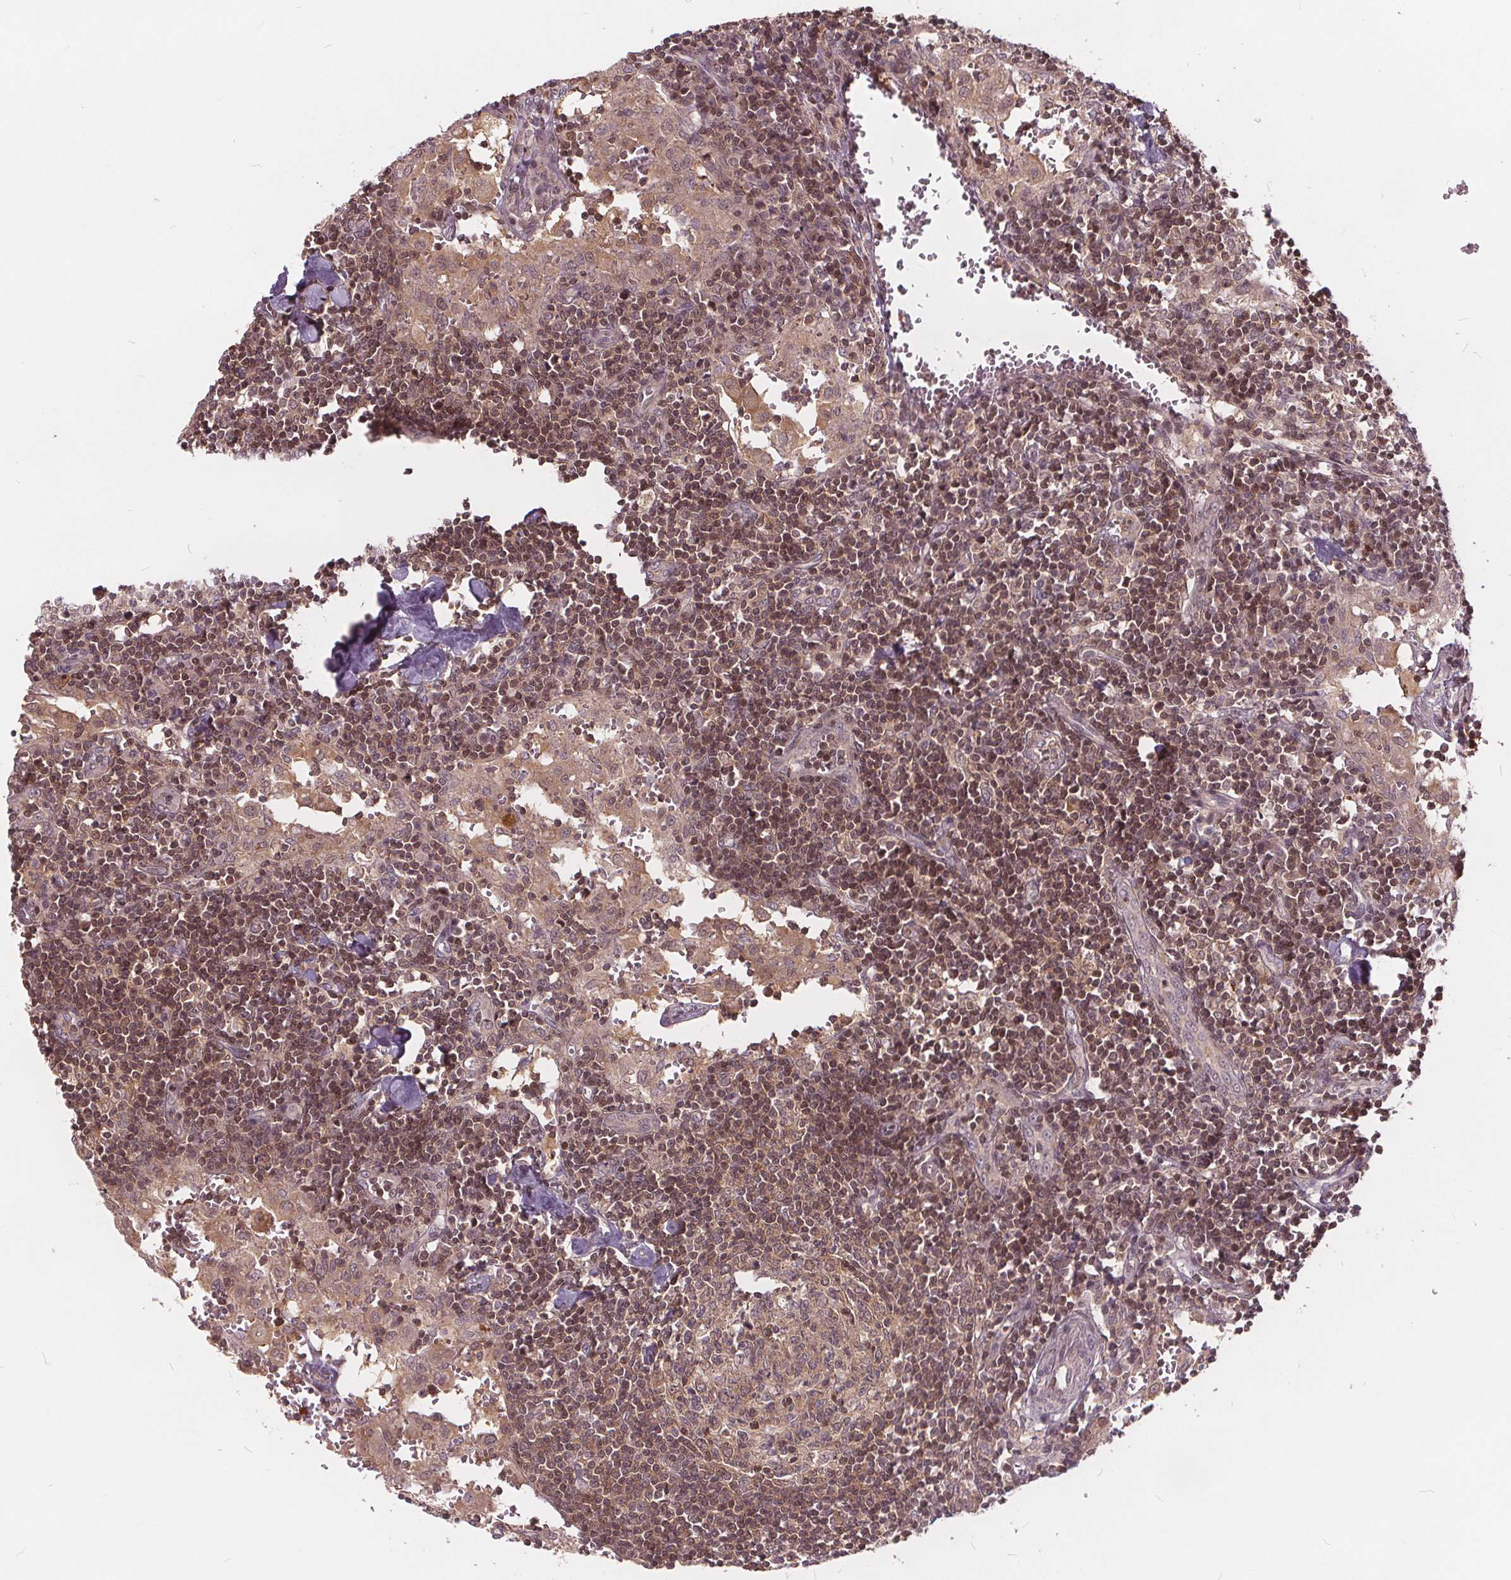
{"staining": {"intensity": "moderate", "quantity": ">75%", "location": "cytoplasmic/membranous,nuclear"}, "tissue": "lymph node", "cell_type": "Germinal center cells", "image_type": "normal", "snomed": [{"axis": "morphology", "description": "Normal tissue, NOS"}, {"axis": "topography", "description": "Lymph node"}], "caption": "Immunohistochemical staining of normal lymph node demonstrates medium levels of moderate cytoplasmic/membranous,nuclear positivity in about >75% of germinal center cells.", "gene": "HIF1AN", "patient": {"sex": "male", "age": 55}}